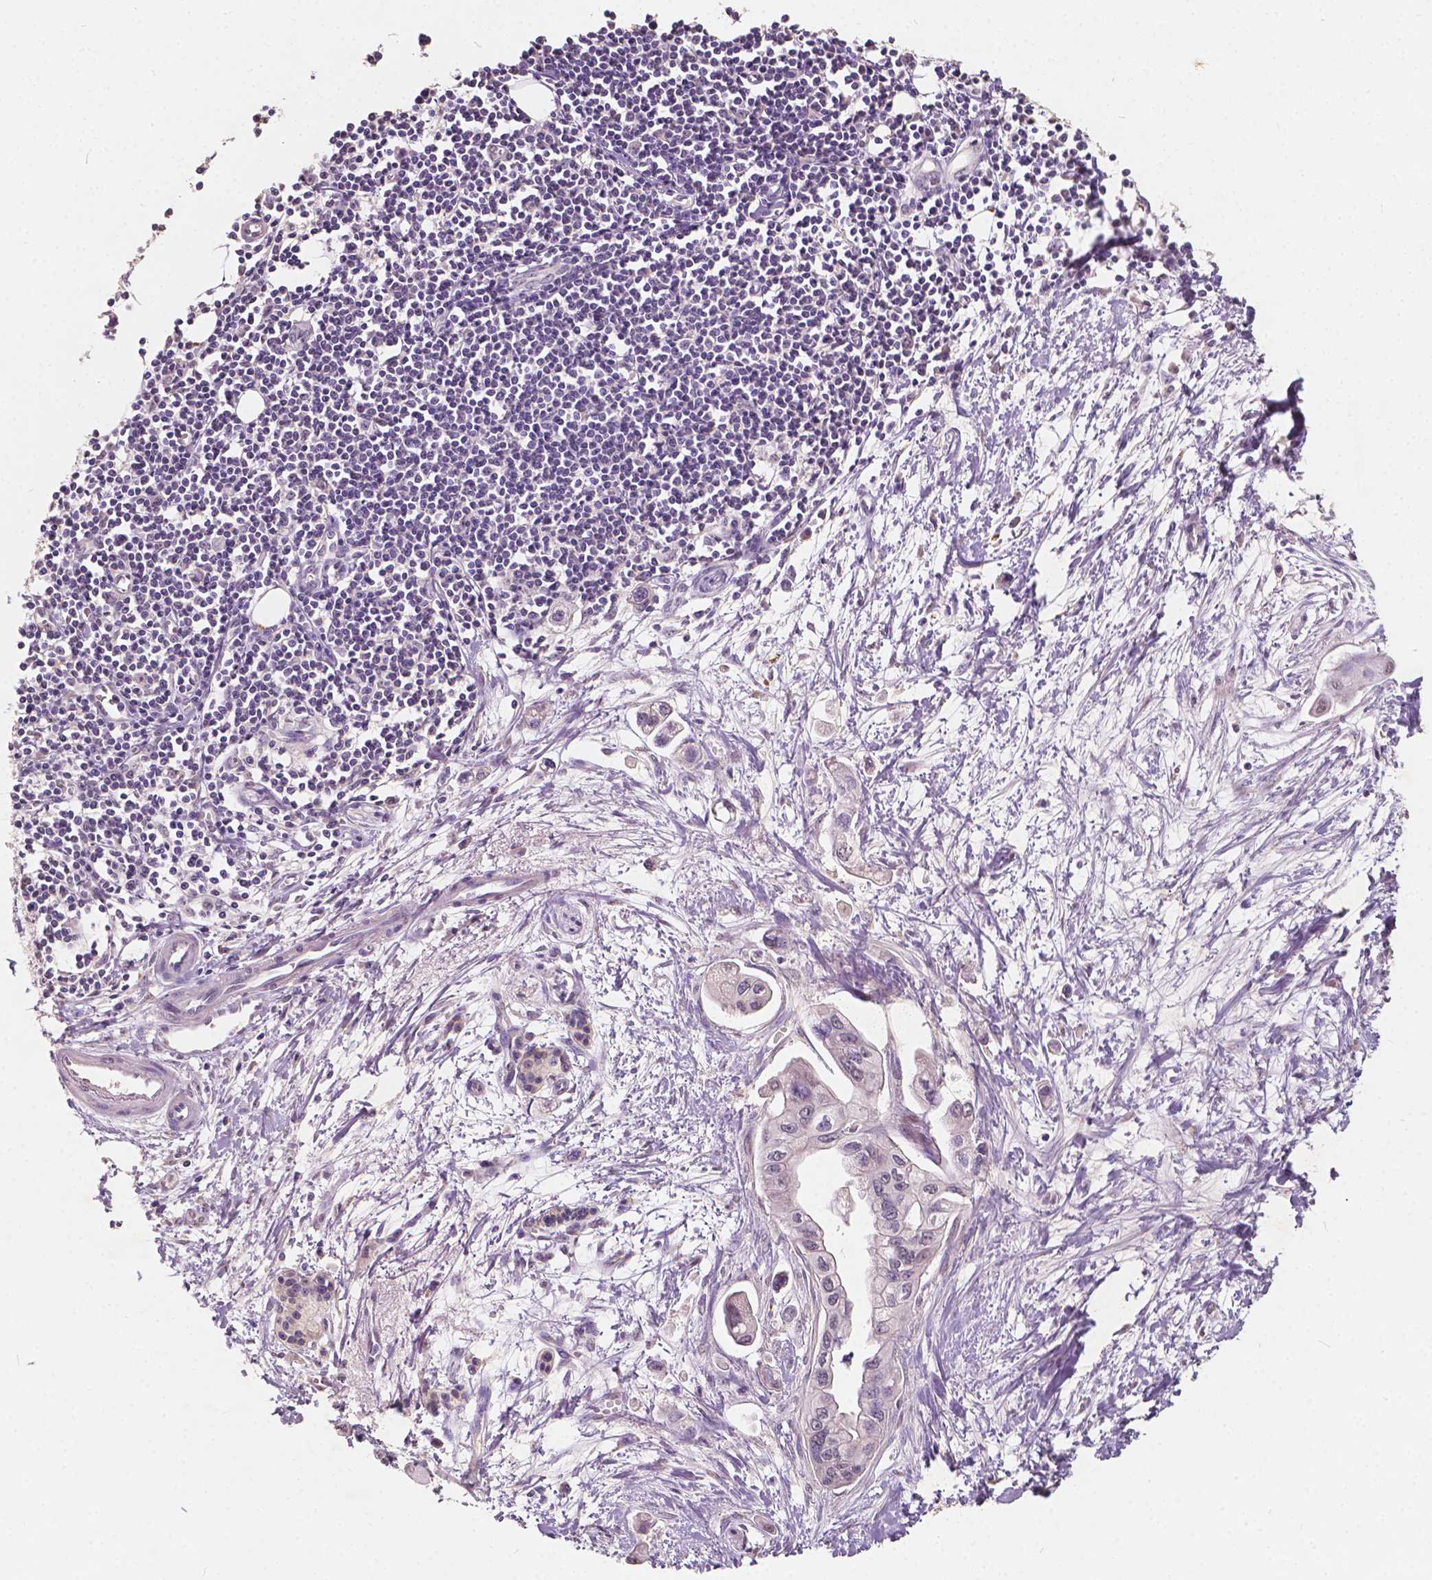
{"staining": {"intensity": "negative", "quantity": "none", "location": "none"}, "tissue": "pancreatic cancer", "cell_type": "Tumor cells", "image_type": "cancer", "snomed": [{"axis": "morphology", "description": "Adenocarcinoma, NOS"}, {"axis": "topography", "description": "Pancreas"}], "caption": "Histopathology image shows no protein staining in tumor cells of adenocarcinoma (pancreatic) tissue. The staining was performed using DAB to visualize the protein expression in brown, while the nuclei were stained in blue with hematoxylin (Magnification: 20x).", "gene": "SOX15", "patient": {"sex": "male", "age": 60}}